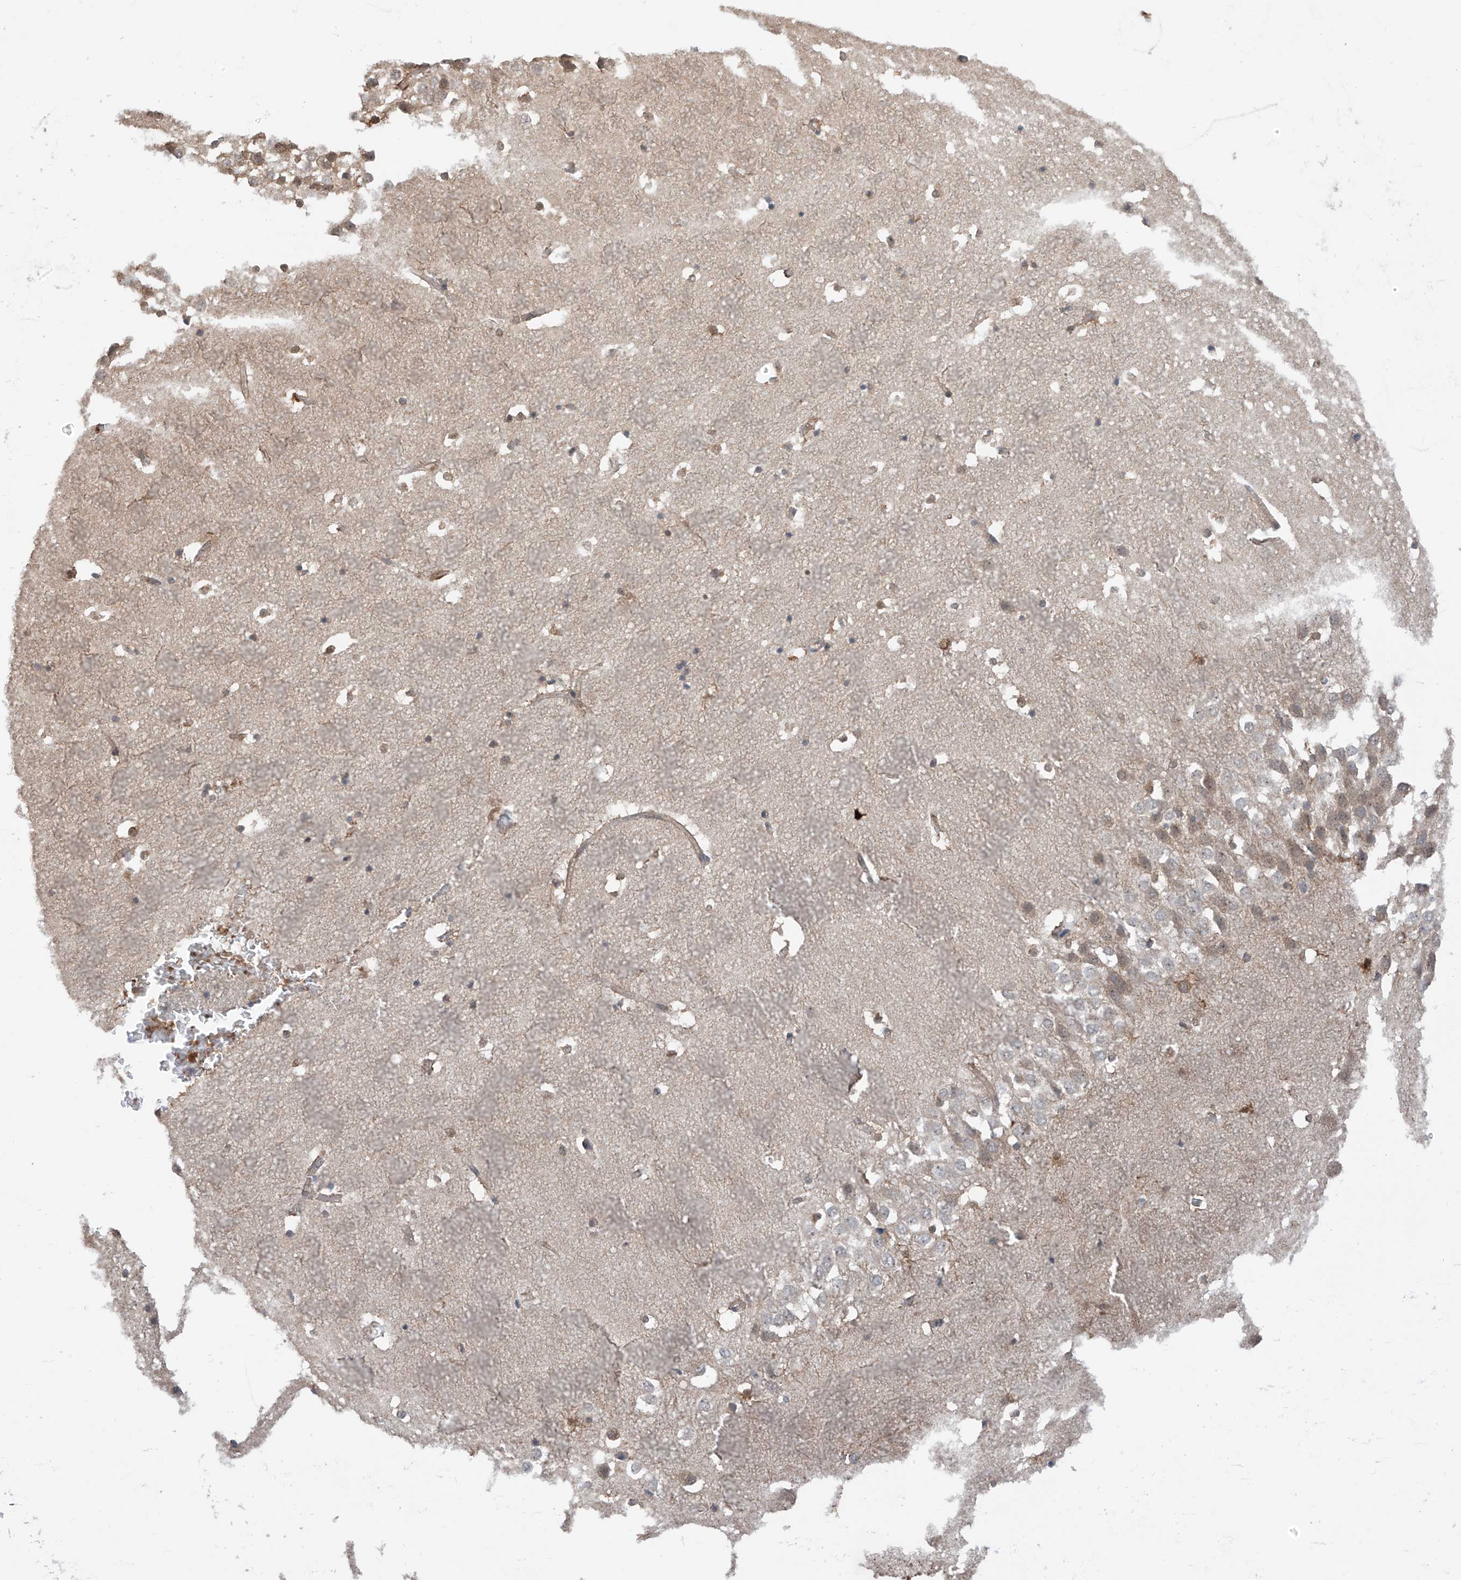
{"staining": {"intensity": "weak", "quantity": "25%-75%", "location": "cytoplasmic/membranous"}, "tissue": "hippocampus", "cell_type": "Glial cells", "image_type": "normal", "snomed": [{"axis": "morphology", "description": "Normal tissue, NOS"}, {"axis": "topography", "description": "Hippocampus"}], "caption": "Immunohistochemical staining of normal hippocampus shows 25%-75% levels of weak cytoplasmic/membranous protein positivity in about 25%-75% of glial cells.", "gene": "TTC38", "patient": {"sex": "female", "age": 52}}